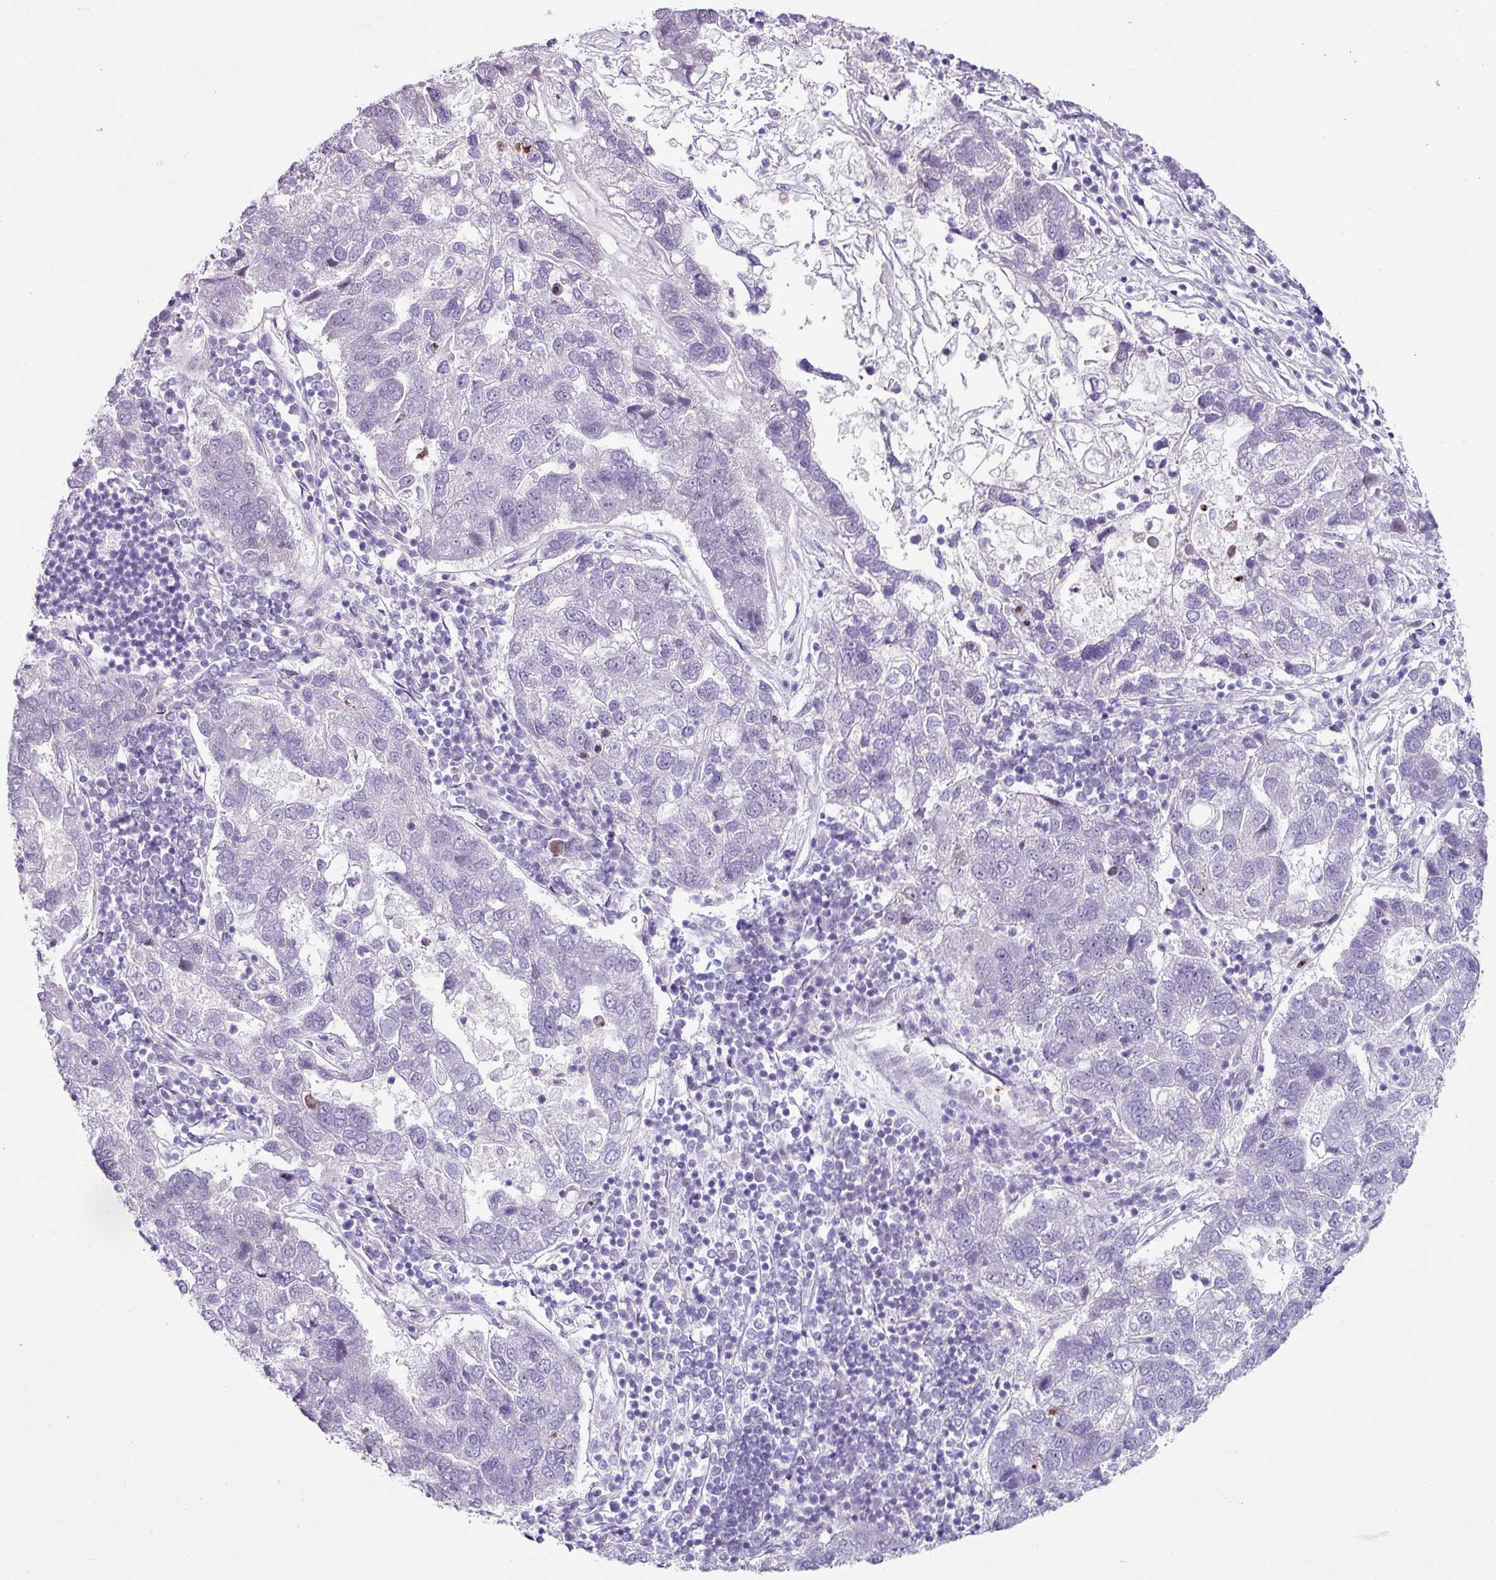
{"staining": {"intensity": "negative", "quantity": "none", "location": "none"}, "tissue": "pancreatic cancer", "cell_type": "Tumor cells", "image_type": "cancer", "snomed": [{"axis": "morphology", "description": "Adenocarcinoma, NOS"}, {"axis": "topography", "description": "Pancreas"}], "caption": "Tumor cells are negative for brown protein staining in pancreatic adenocarcinoma.", "gene": "TRA2A", "patient": {"sex": "female", "age": 61}}